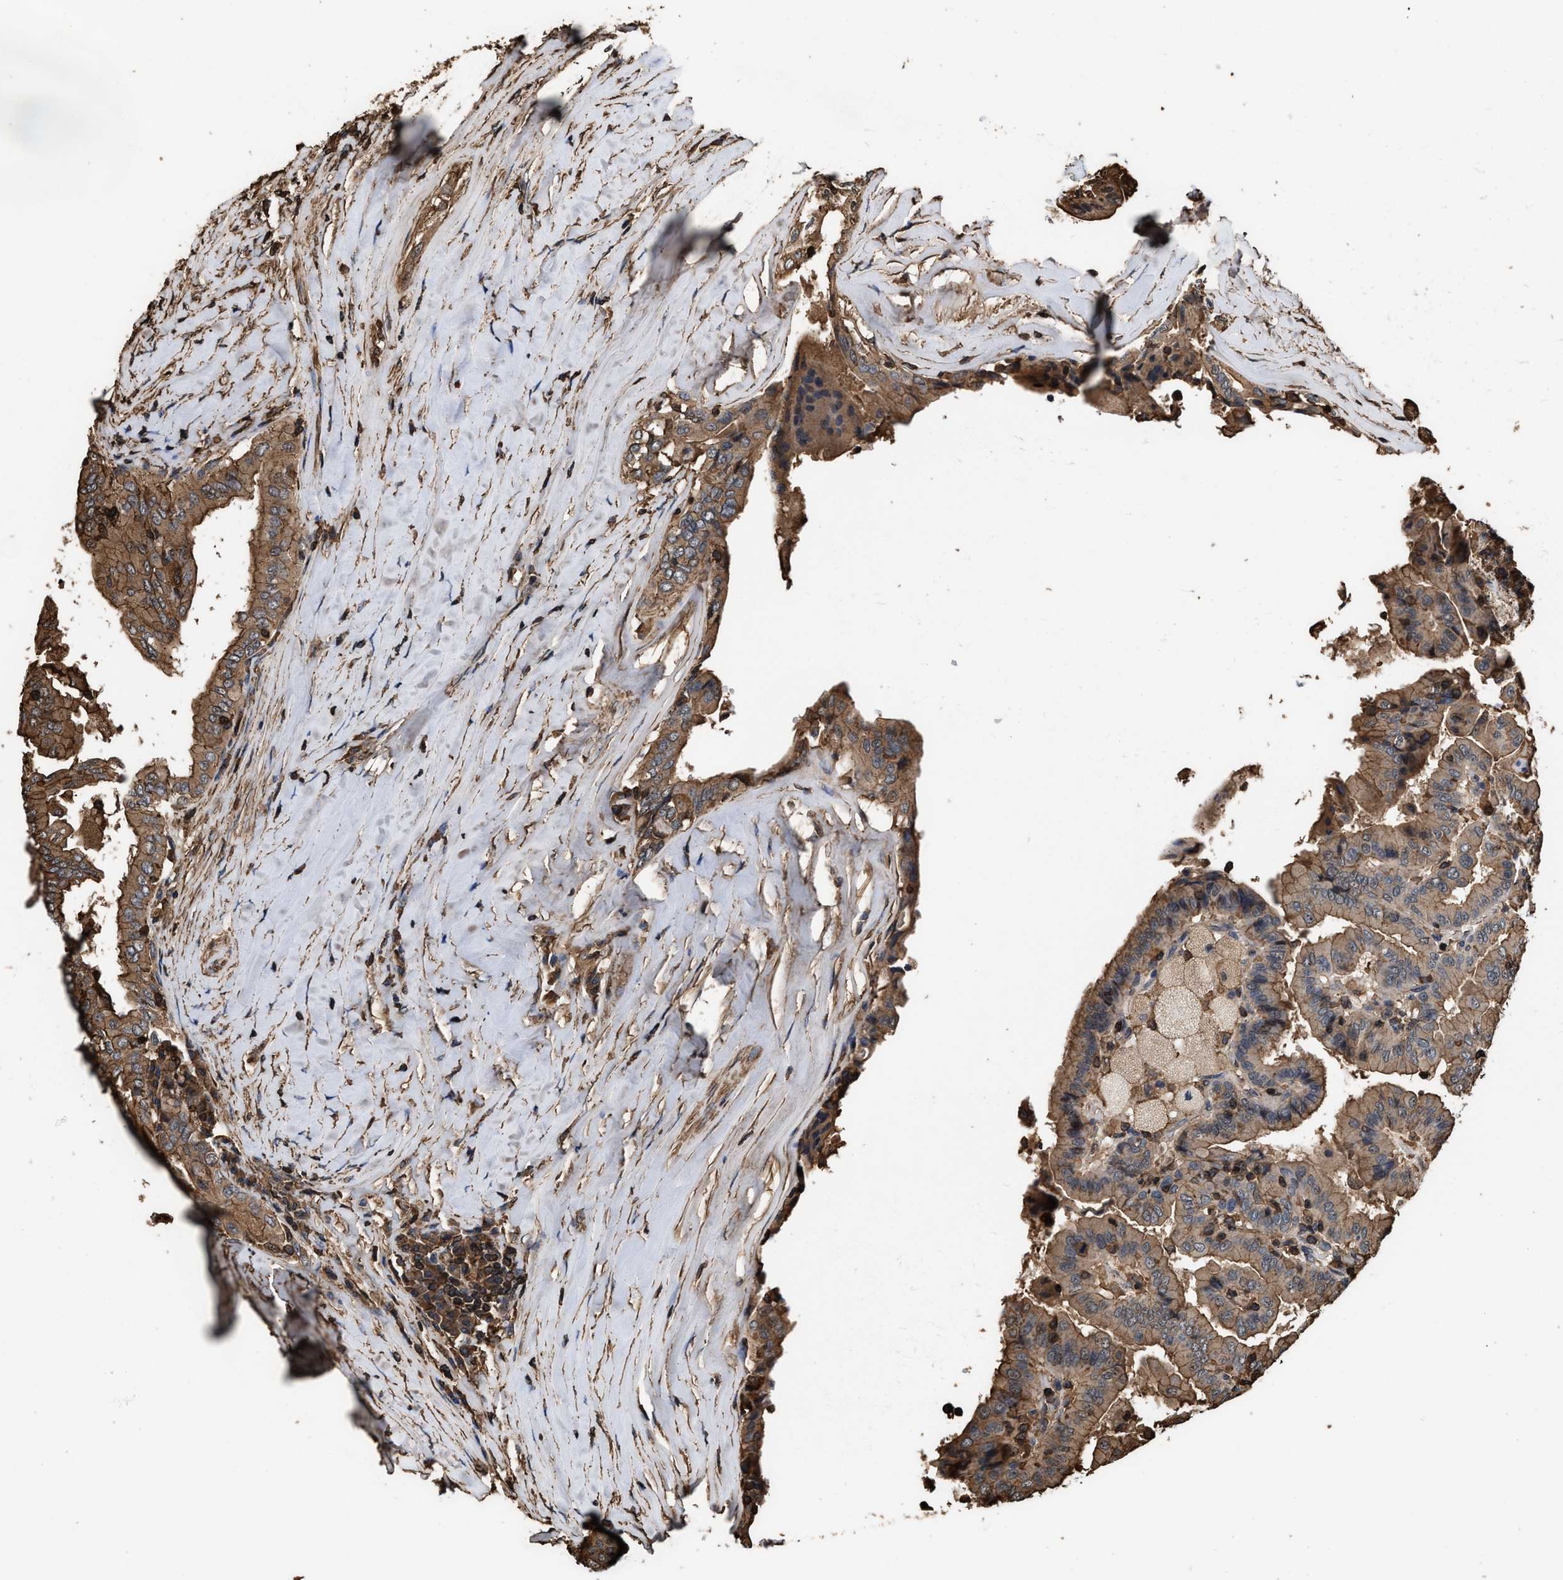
{"staining": {"intensity": "moderate", "quantity": ">75%", "location": "cytoplasmic/membranous"}, "tissue": "thyroid cancer", "cell_type": "Tumor cells", "image_type": "cancer", "snomed": [{"axis": "morphology", "description": "Papillary adenocarcinoma, NOS"}, {"axis": "topography", "description": "Thyroid gland"}], "caption": "An immunohistochemistry (IHC) image of tumor tissue is shown. Protein staining in brown highlights moderate cytoplasmic/membranous positivity in papillary adenocarcinoma (thyroid) within tumor cells.", "gene": "KBTBD2", "patient": {"sex": "male", "age": 33}}